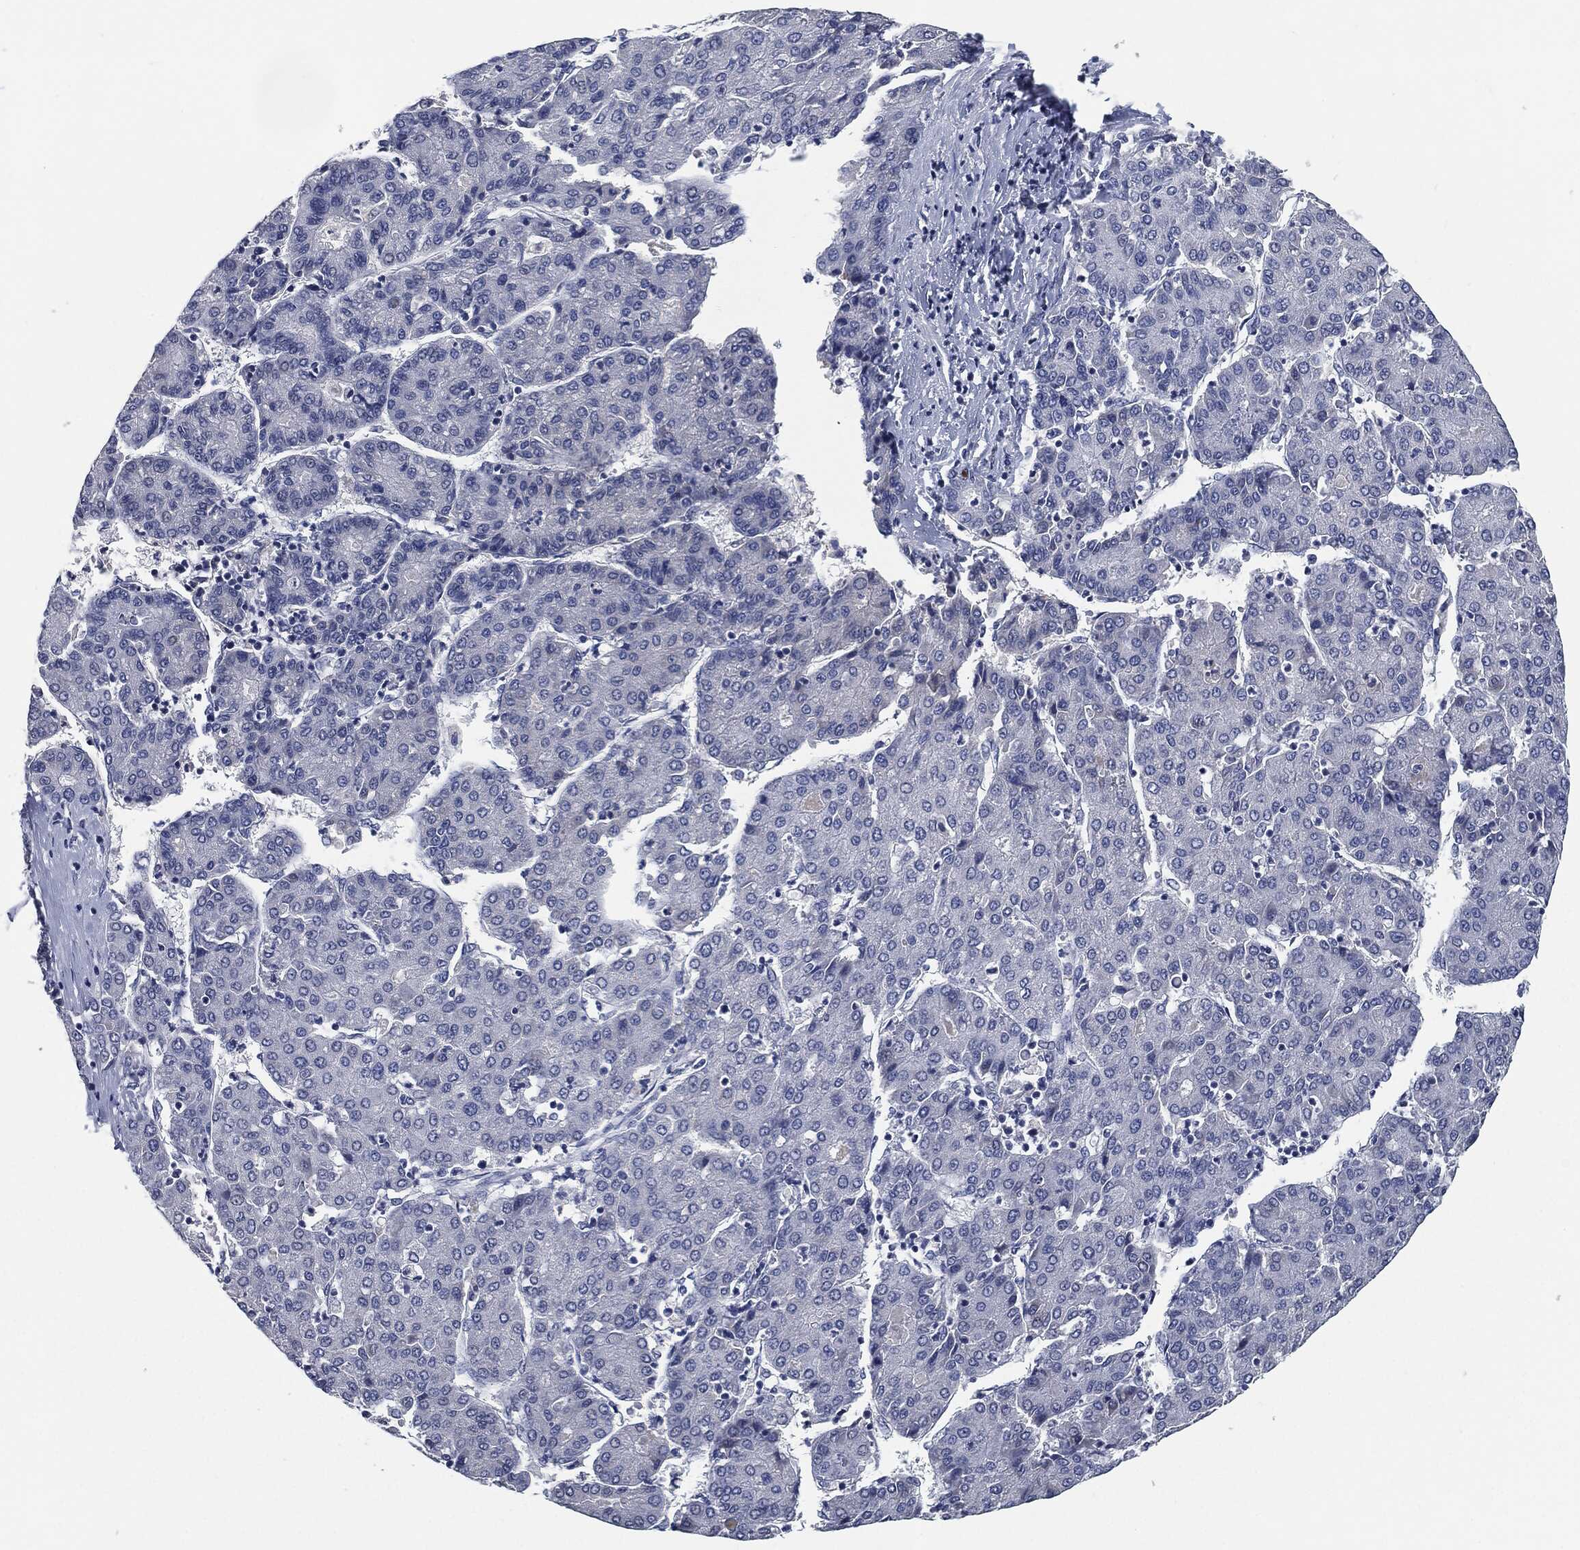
{"staining": {"intensity": "negative", "quantity": "none", "location": "none"}, "tissue": "liver cancer", "cell_type": "Tumor cells", "image_type": "cancer", "snomed": [{"axis": "morphology", "description": "Carcinoma, Hepatocellular, NOS"}, {"axis": "topography", "description": "Liver"}], "caption": "Tumor cells show no significant staining in hepatocellular carcinoma (liver).", "gene": "IL2RG", "patient": {"sex": "male", "age": 65}}